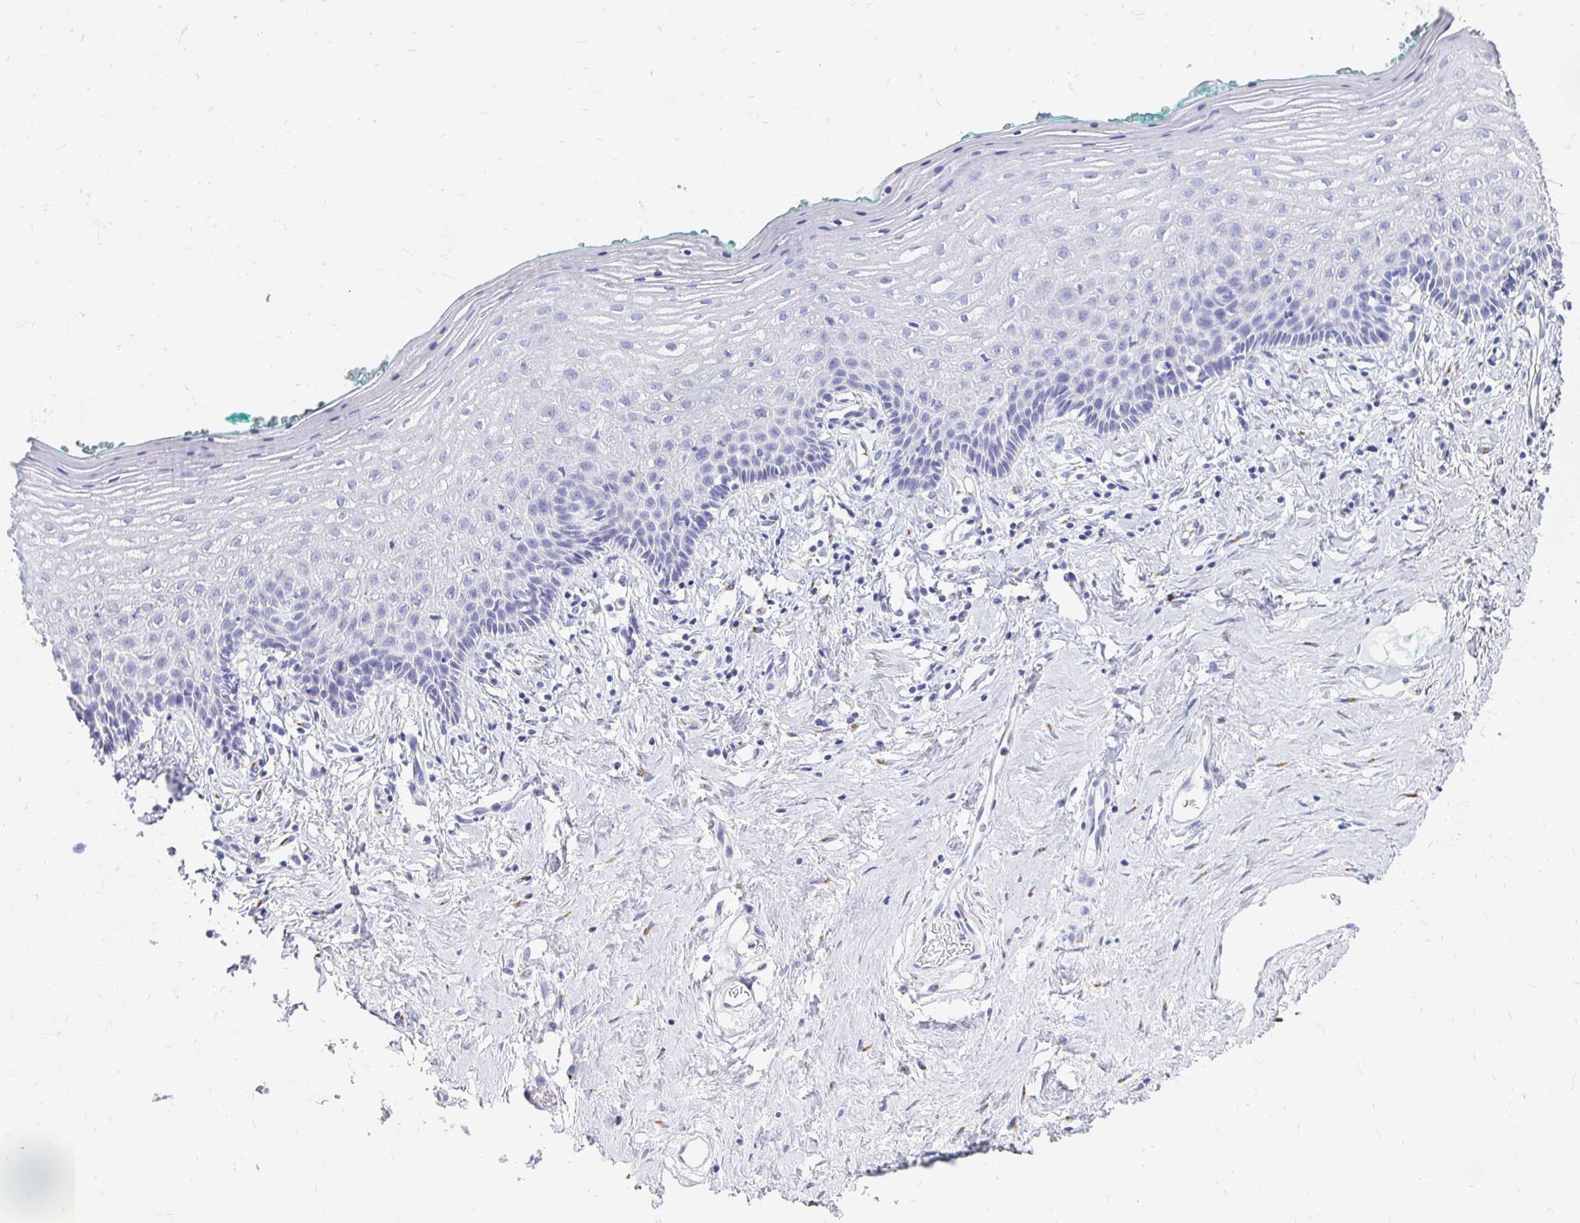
{"staining": {"intensity": "negative", "quantity": "none", "location": "none"}, "tissue": "vagina", "cell_type": "Squamous epithelial cells", "image_type": "normal", "snomed": [{"axis": "morphology", "description": "Normal tissue, NOS"}, {"axis": "topography", "description": "Vagina"}], "caption": "Immunohistochemistry of unremarkable human vagina shows no expression in squamous epithelial cells.", "gene": "PAGE4", "patient": {"sex": "female", "age": 42}}